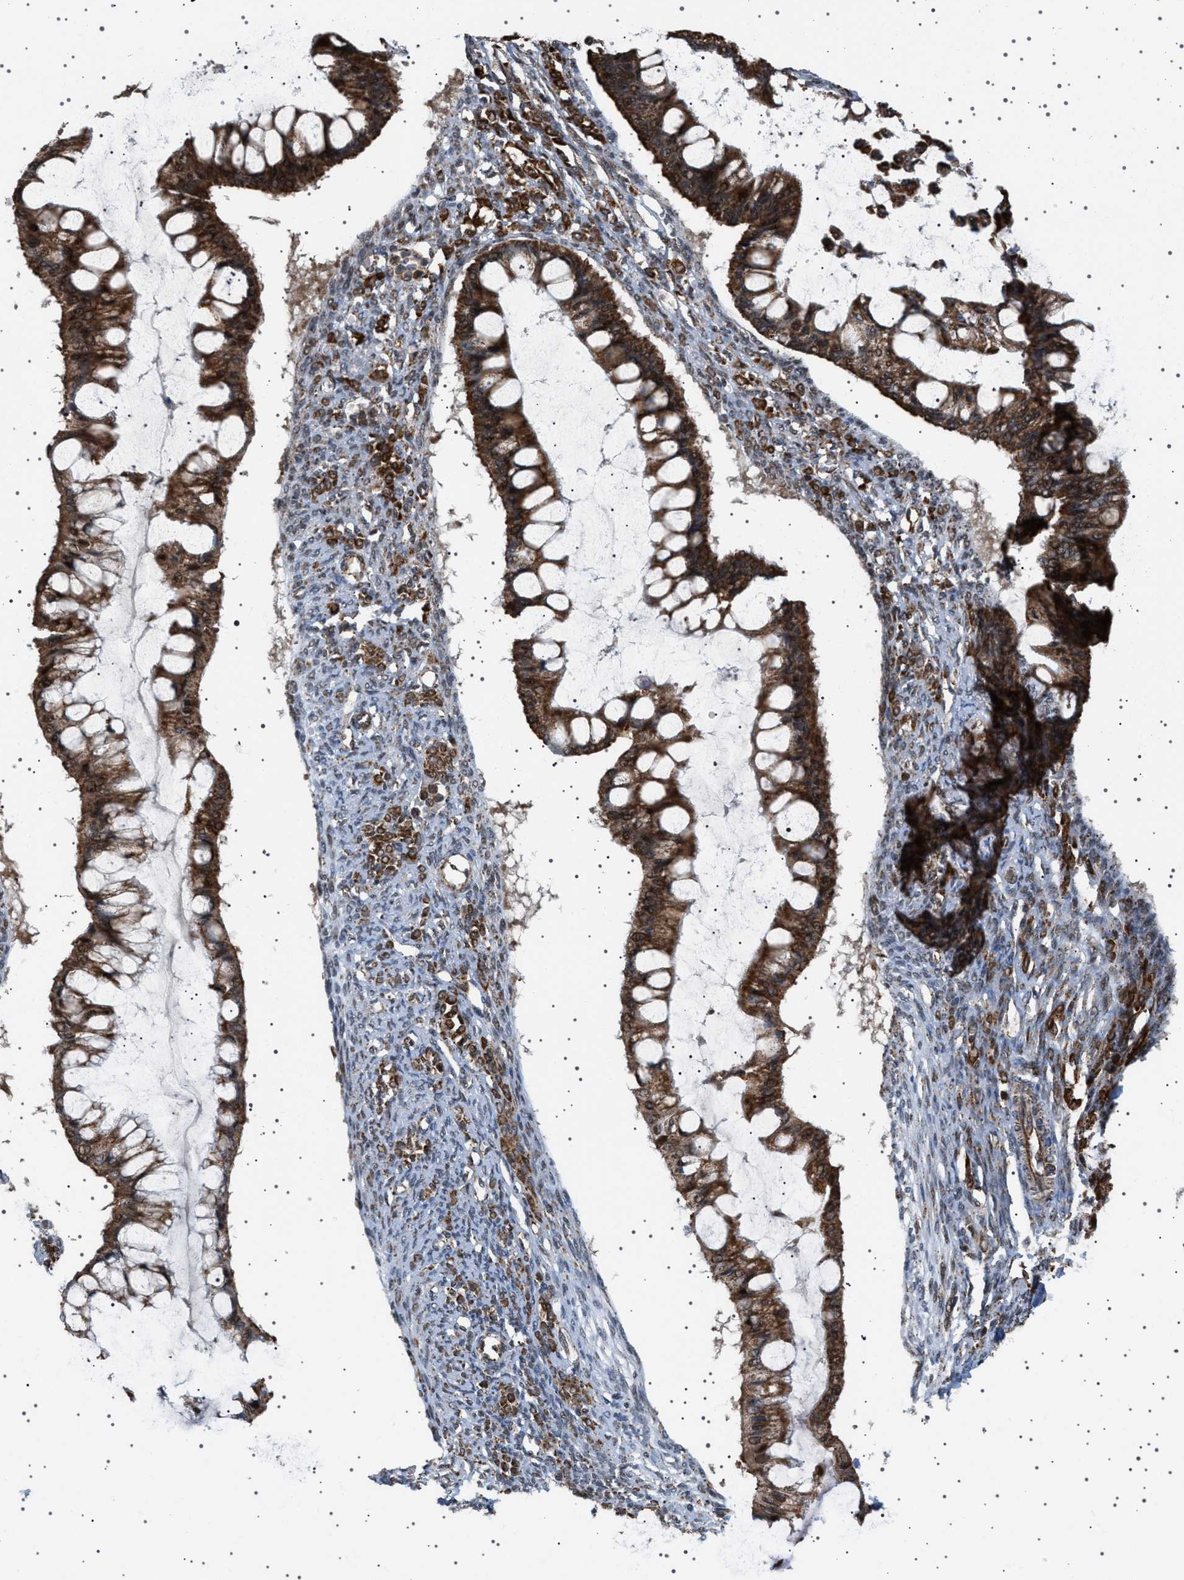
{"staining": {"intensity": "strong", "quantity": ">75%", "location": "cytoplasmic/membranous,nuclear"}, "tissue": "ovarian cancer", "cell_type": "Tumor cells", "image_type": "cancer", "snomed": [{"axis": "morphology", "description": "Cystadenocarcinoma, mucinous, NOS"}, {"axis": "topography", "description": "Ovary"}], "caption": "An image showing strong cytoplasmic/membranous and nuclear staining in approximately >75% of tumor cells in ovarian cancer, as visualized by brown immunohistochemical staining.", "gene": "MELK", "patient": {"sex": "female", "age": 73}}